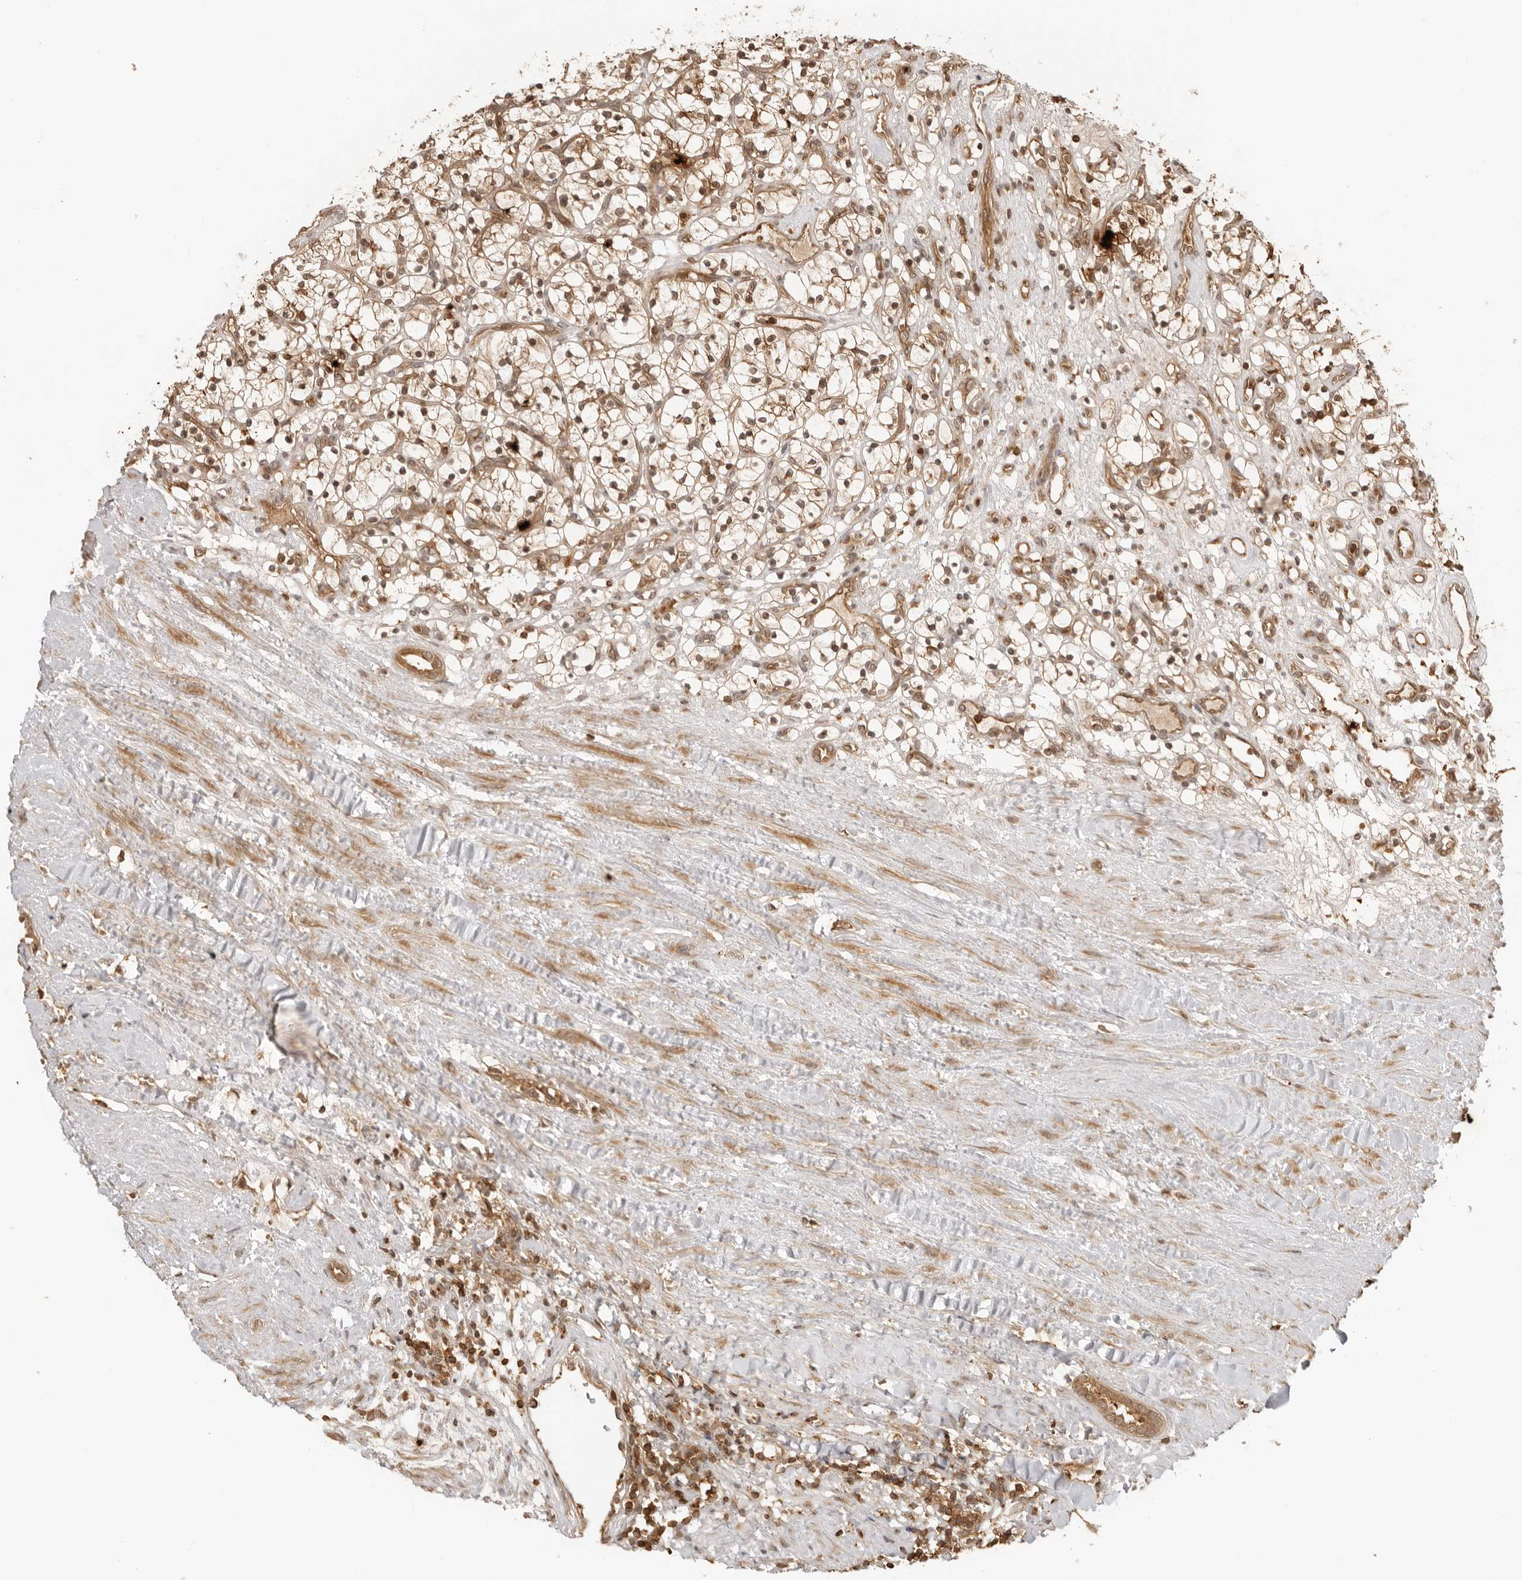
{"staining": {"intensity": "moderate", "quantity": ">75%", "location": "cytoplasmic/membranous,nuclear"}, "tissue": "renal cancer", "cell_type": "Tumor cells", "image_type": "cancer", "snomed": [{"axis": "morphology", "description": "Adenocarcinoma, NOS"}, {"axis": "topography", "description": "Kidney"}], "caption": "An image of human renal cancer (adenocarcinoma) stained for a protein exhibits moderate cytoplasmic/membranous and nuclear brown staining in tumor cells.", "gene": "IKBKE", "patient": {"sex": "female", "age": 57}}